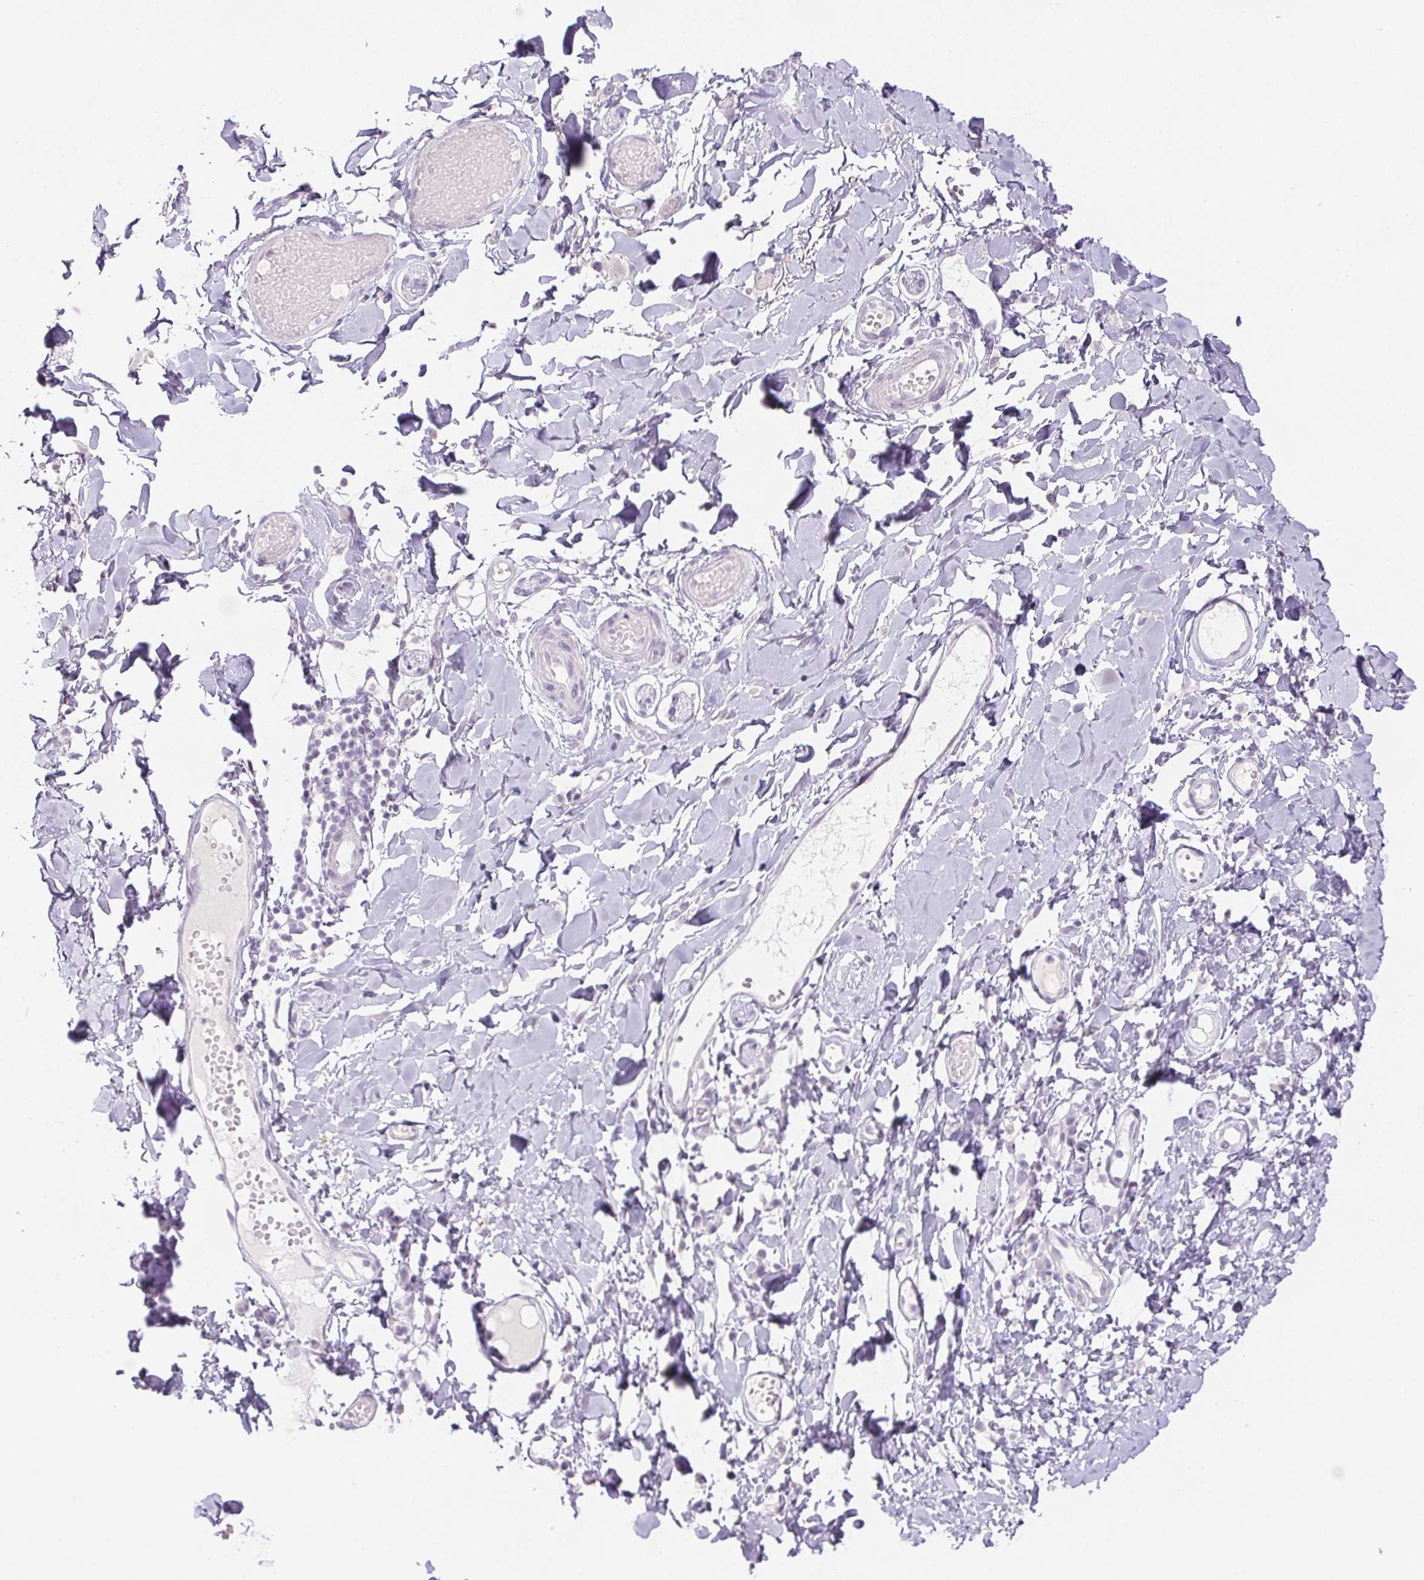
{"staining": {"intensity": "negative", "quantity": "none", "location": "none"}, "tissue": "adipose tissue", "cell_type": "Adipocytes", "image_type": "normal", "snomed": [{"axis": "morphology", "description": "Normal tissue, NOS"}, {"axis": "topography", "description": "Anal"}, {"axis": "topography", "description": "Peripheral nerve tissue"}], "caption": "Immunohistochemical staining of unremarkable human adipose tissue displays no significant positivity in adipocytes.", "gene": "PI3", "patient": {"sex": "male", "age": 78}}